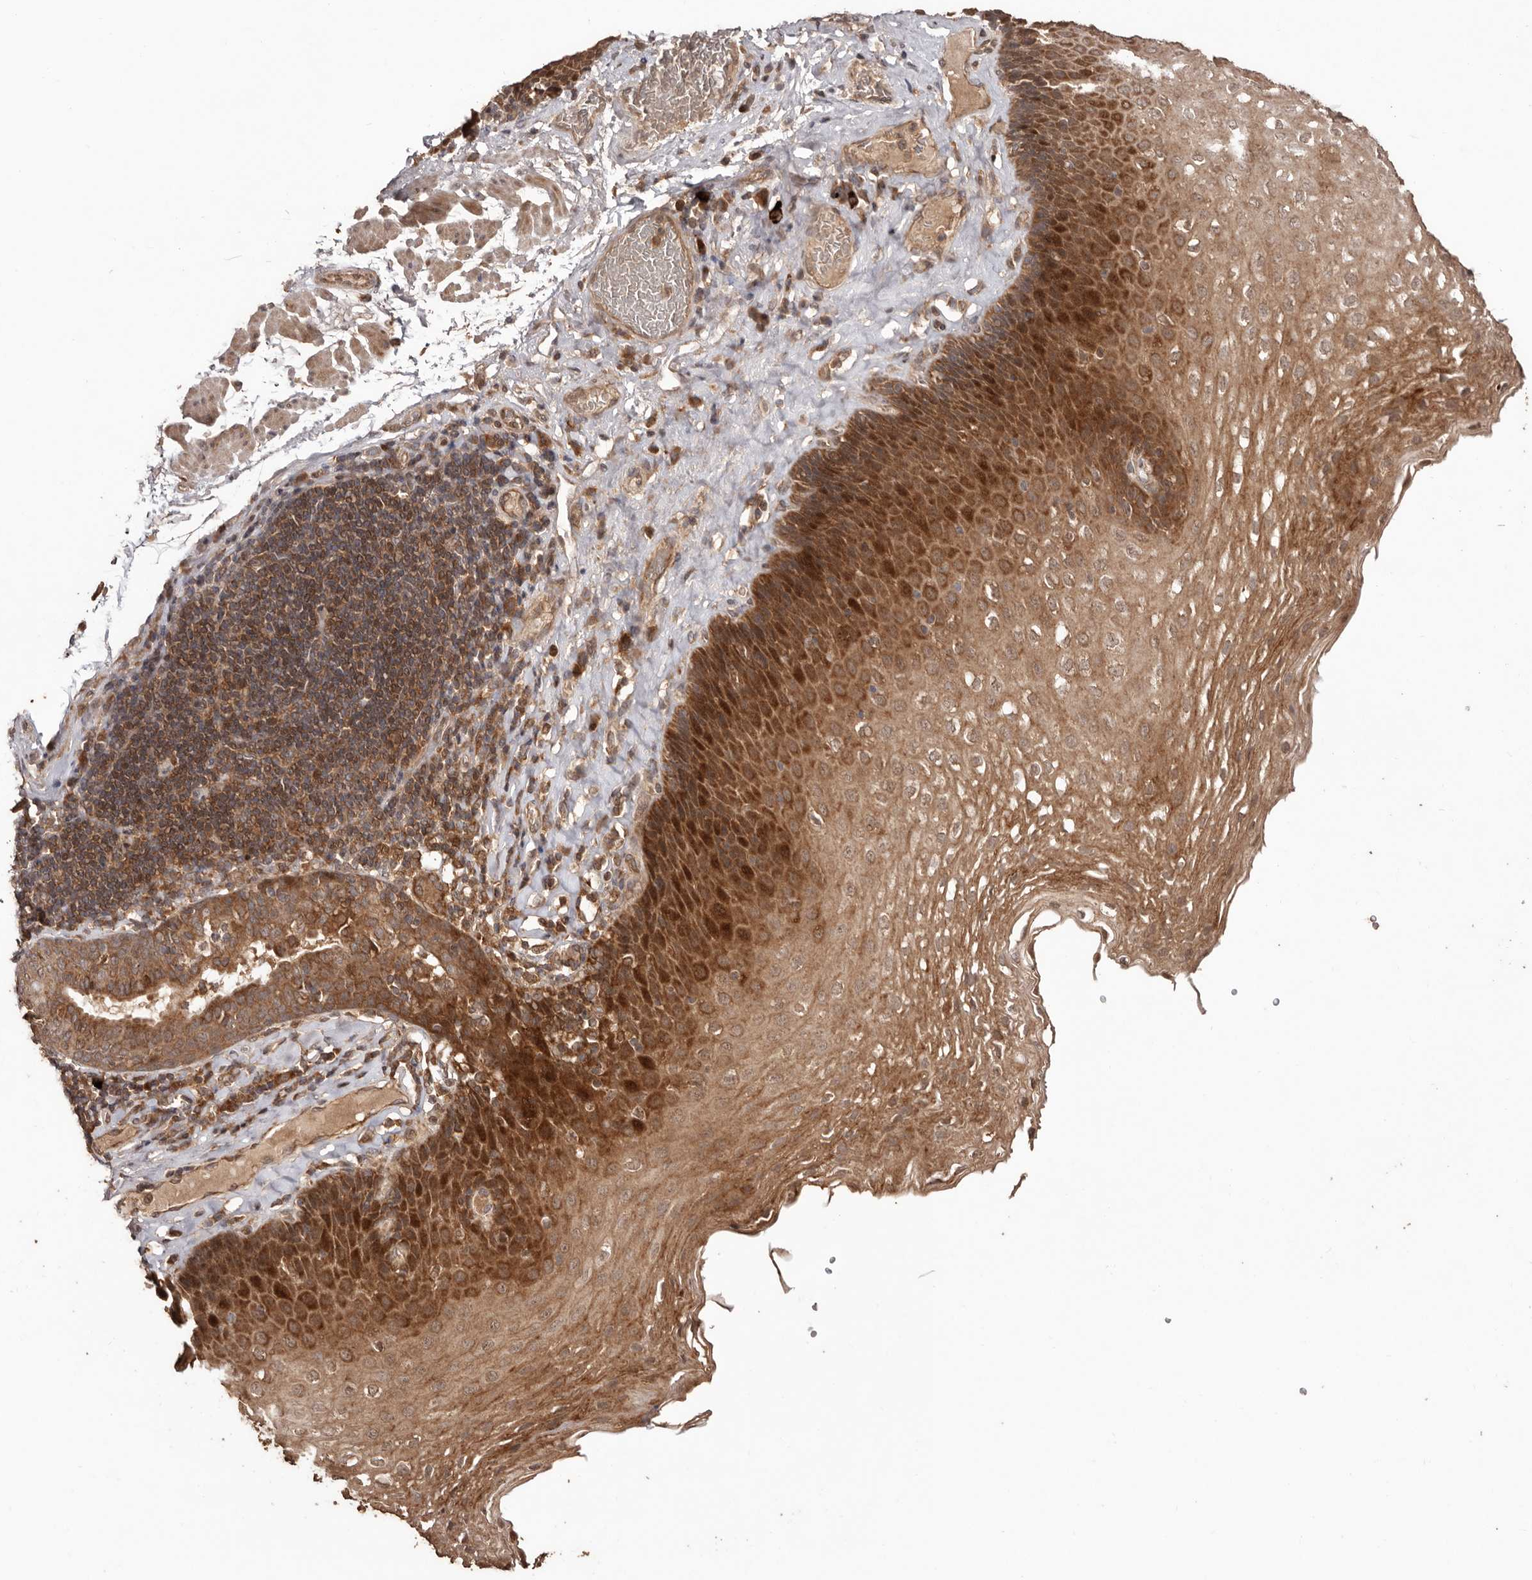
{"staining": {"intensity": "strong", "quantity": ">75%", "location": "cytoplasmic/membranous,nuclear"}, "tissue": "esophagus", "cell_type": "Squamous epithelial cells", "image_type": "normal", "snomed": [{"axis": "morphology", "description": "Normal tissue, NOS"}, {"axis": "topography", "description": "Esophagus"}], "caption": "Normal esophagus exhibits strong cytoplasmic/membranous,nuclear positivity in approximately >75% of squamous epithelial cells.", "gene": "RWDD1", "patient": {"sex": "female", "age": 66}}